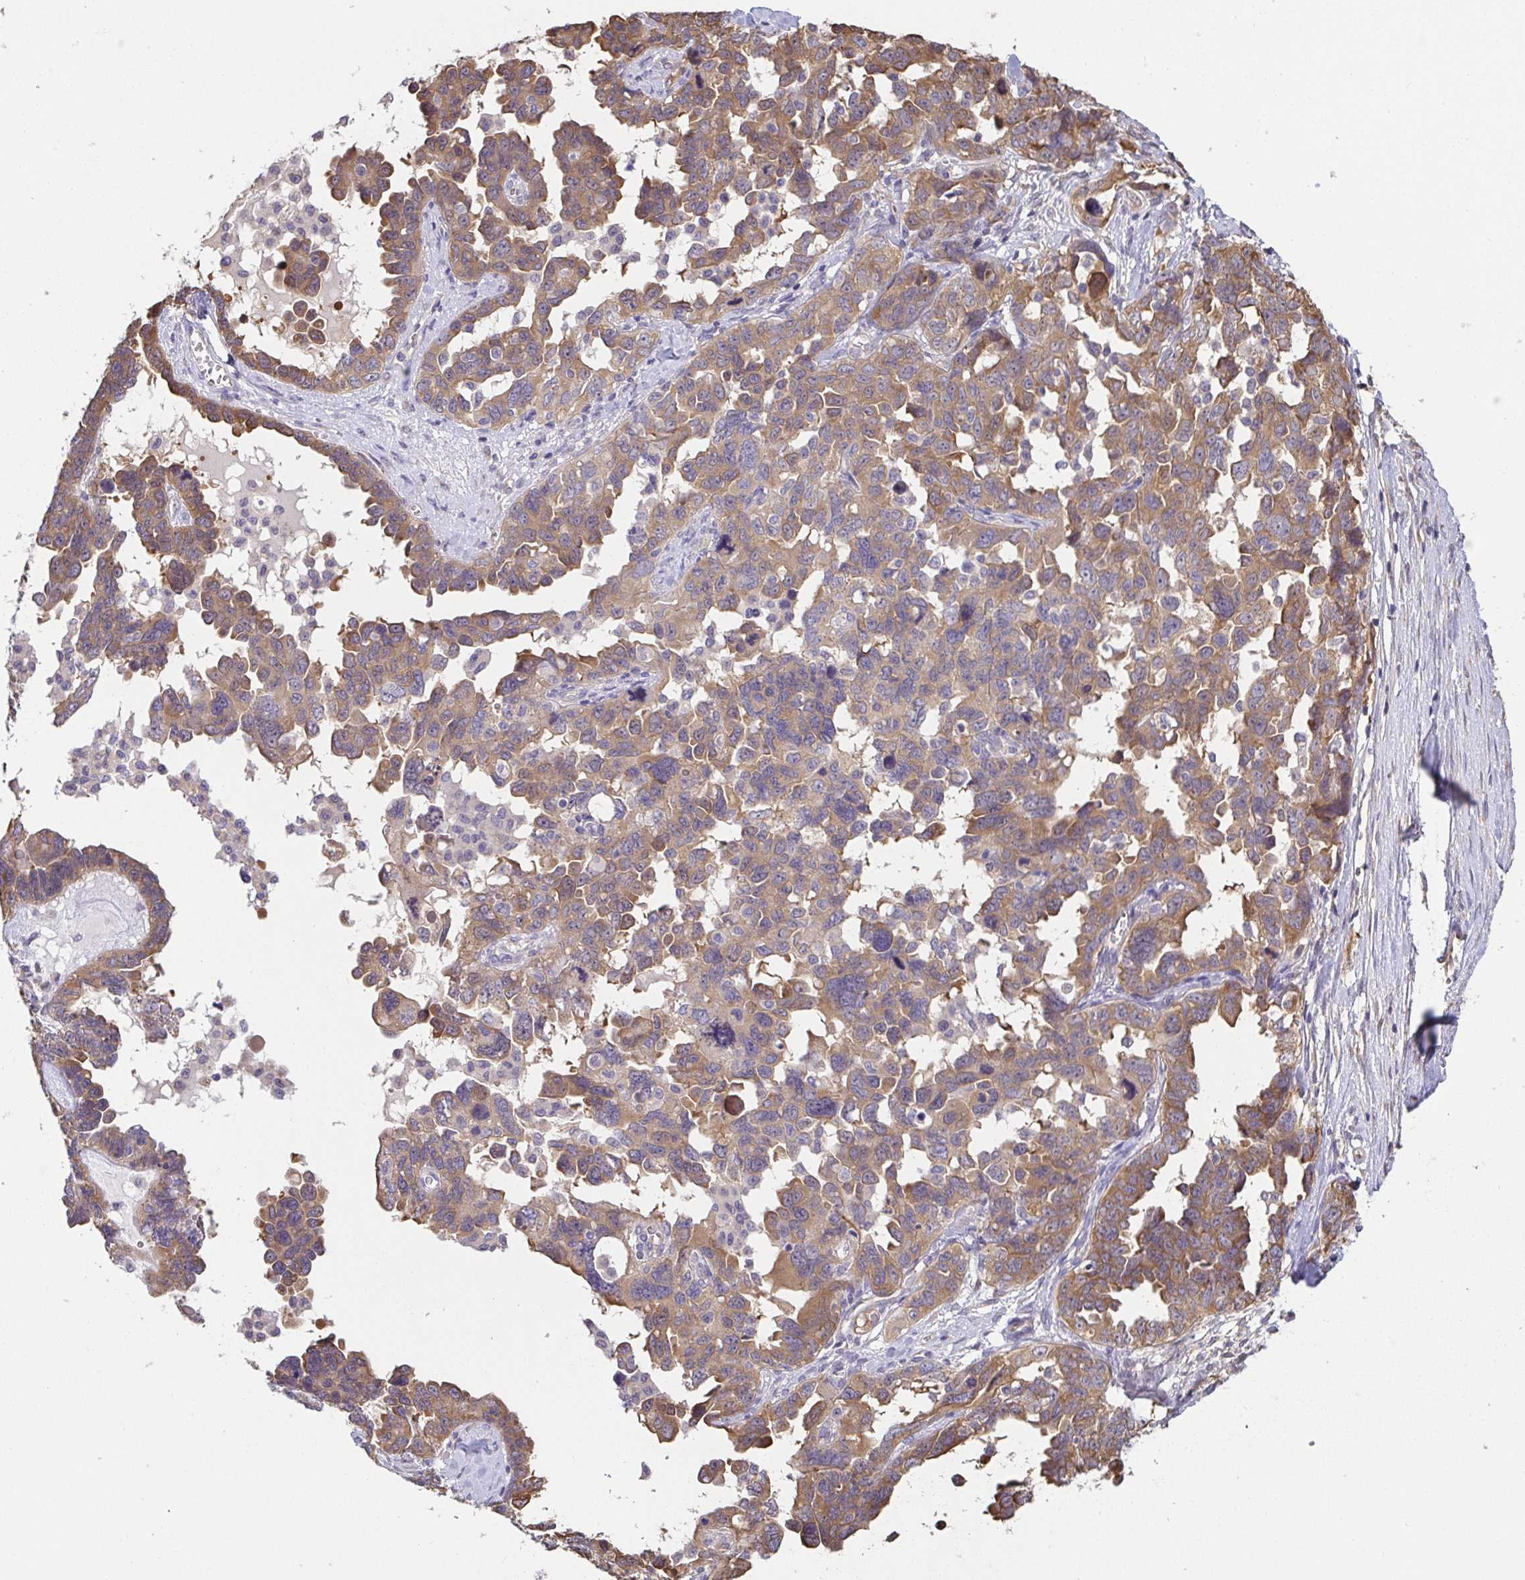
{"staining": {"intensity": "moderate", "quantity": ">75%", "location": "cytoplasmic/membranous"}, "tissue": "ovarian cancer", "cell_type": "Tumor cells", "image_type": "cancer", "snomed": [{"axis": "morphology", "description": "Cystadenocarcinoma, serous, NOS"}, {"axis": "topography", "description": "Ovary"}], "caption": "High-magnification brightfield microscopy of ovarian cancer (serous cystadenocarcinoma) stained with DAB (brown) and counterstained with hematoxylin (blue). tumor cells exhibit moderate cytoplasmic/membranous expression is present in about>75% of cells.", "gene": "EIF3D", "patient": {"sex": "female", "age": 69}}